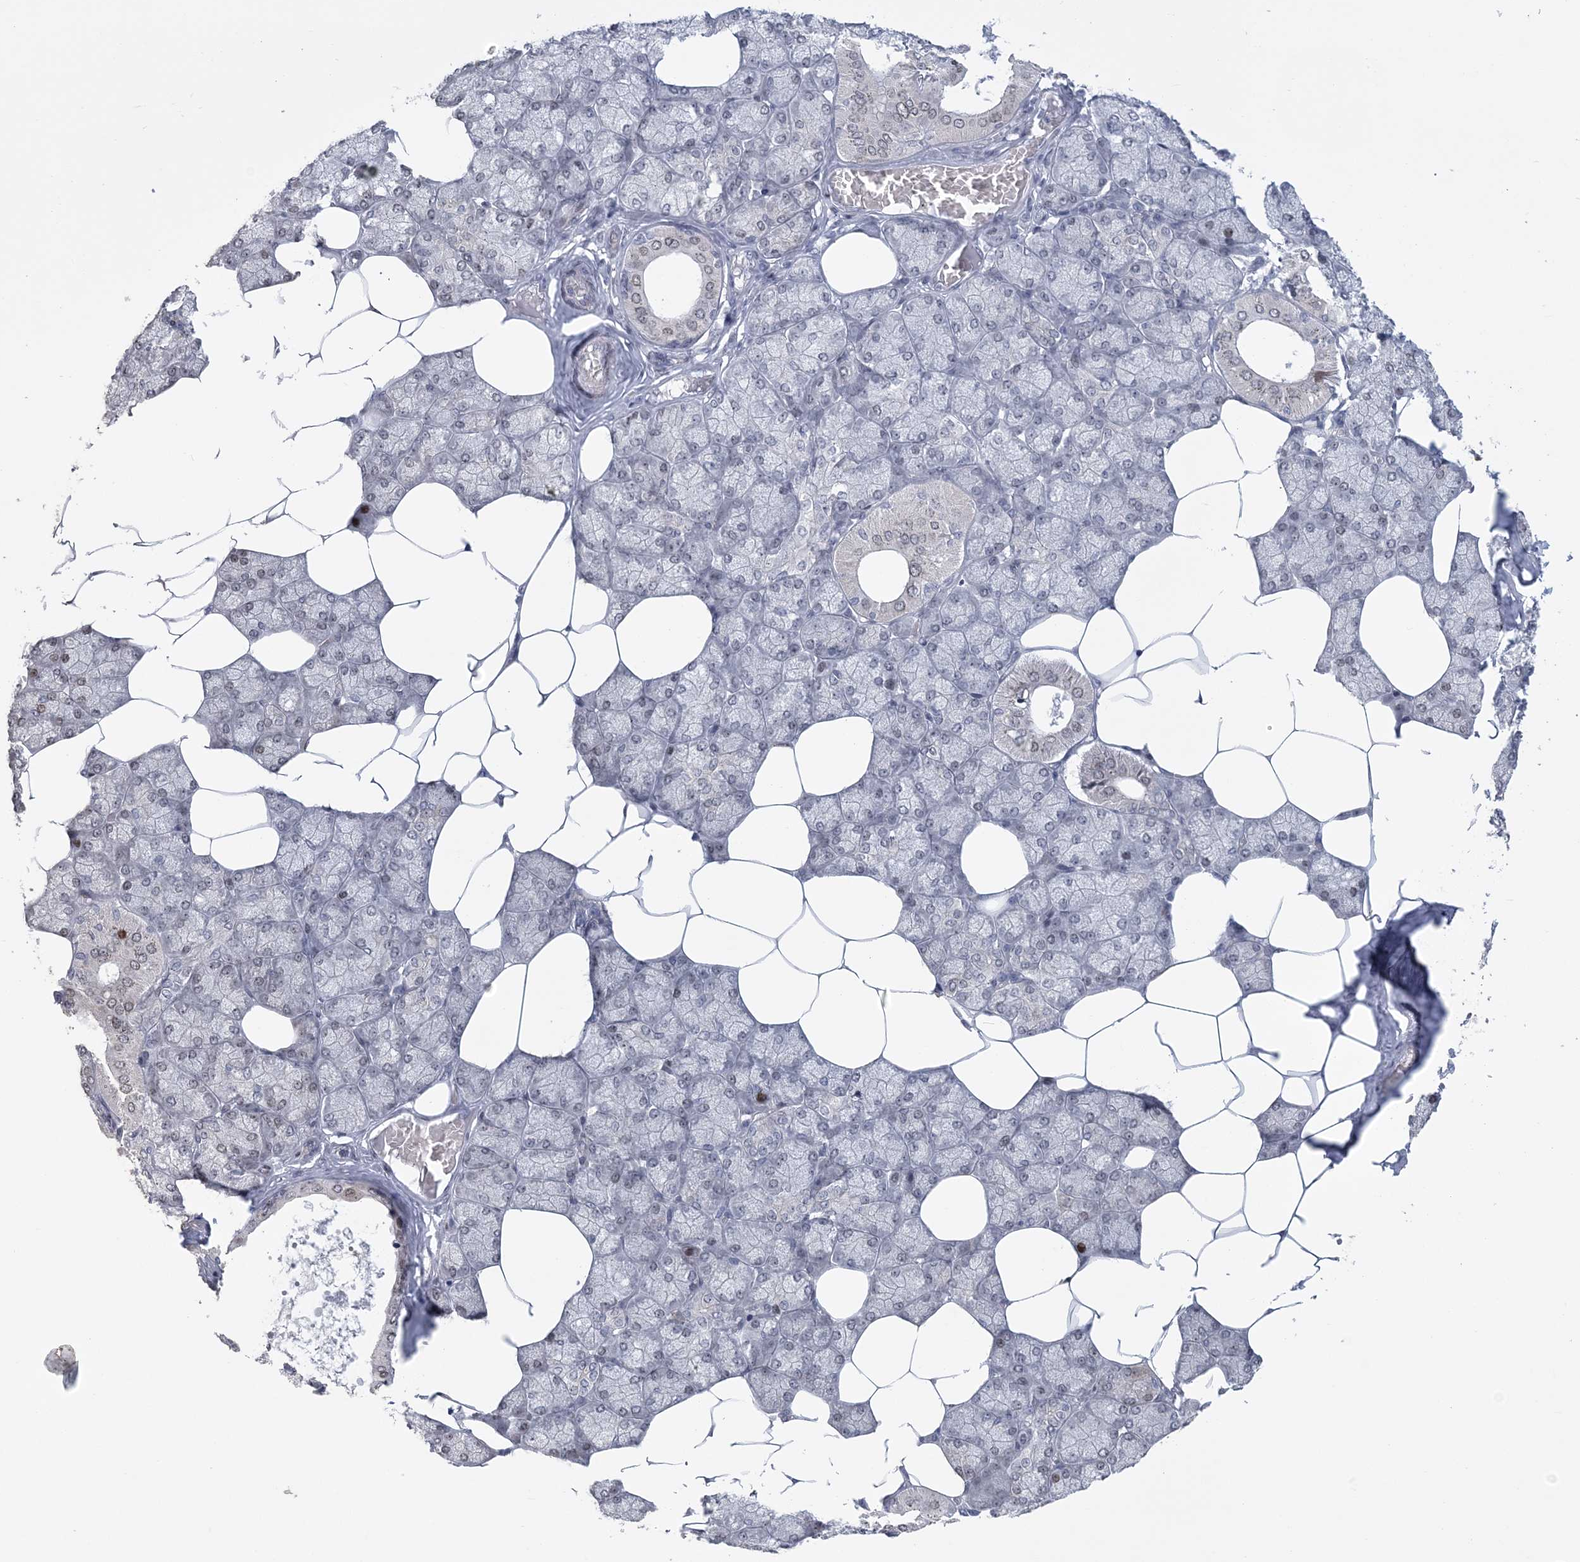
{"staining": {"intensity": "moderate", "quantity": "25%-75%", "location": "nuclear"}, "tissue": "salivary gland", "cell_type": "Glandular cells", "image_type": "normal", "snomed": [{"axis": "morphology", "description": "Normal tissue, NOS"}, {"axis": "topography", "description": "Salivary gland"}], "caption": "Glandular cells exhibit medium levels of moderate nuclear staining in about 25%-75% of cells in unremarkable salivary gland.", "gene": "HOMEZ", "patient": {"sex": "male", "age": 62}}